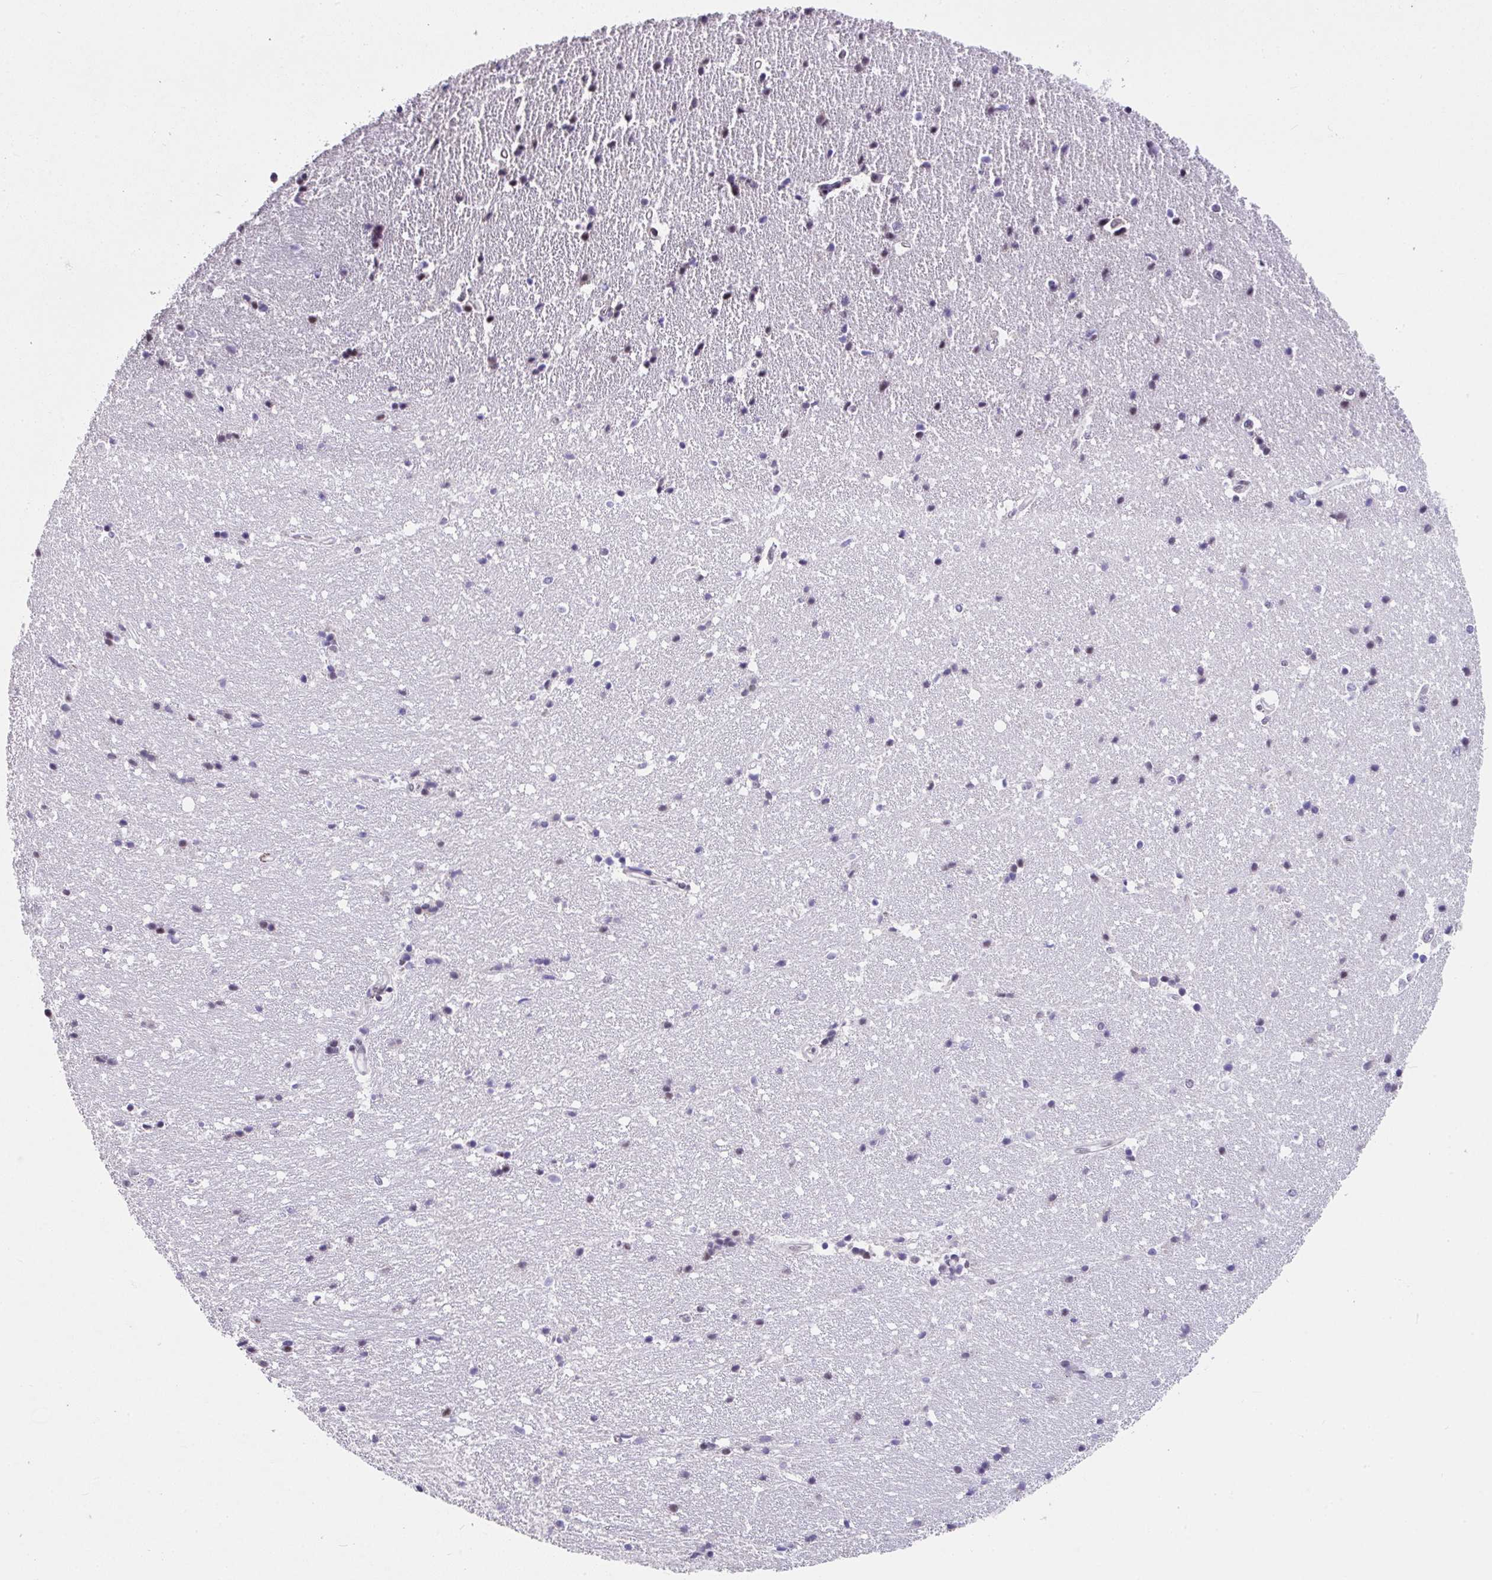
{"staining": {"intensity": "negative", "quantity": "none", "location": "none"}, "tissue": "hippocampus", "cell_type": "Glial cells", "image_type": "normal", "snomed": [{"axis": "morphology", "description": "Normal tissue, NOS"}, {"axis": "topography", "description": "Hippocampus"}], "caption": "This micrograph is of normal hippocampus stained with immunohistochemistry (IHC) to label a protein in brown with the nuclei are counter-stained blue. There is no positivity in glial cells. (DAB immunohistochemistry (IHC), high magnification).", "gene": "RBBP6", "patient": {"sex": "male", "age": 63}}